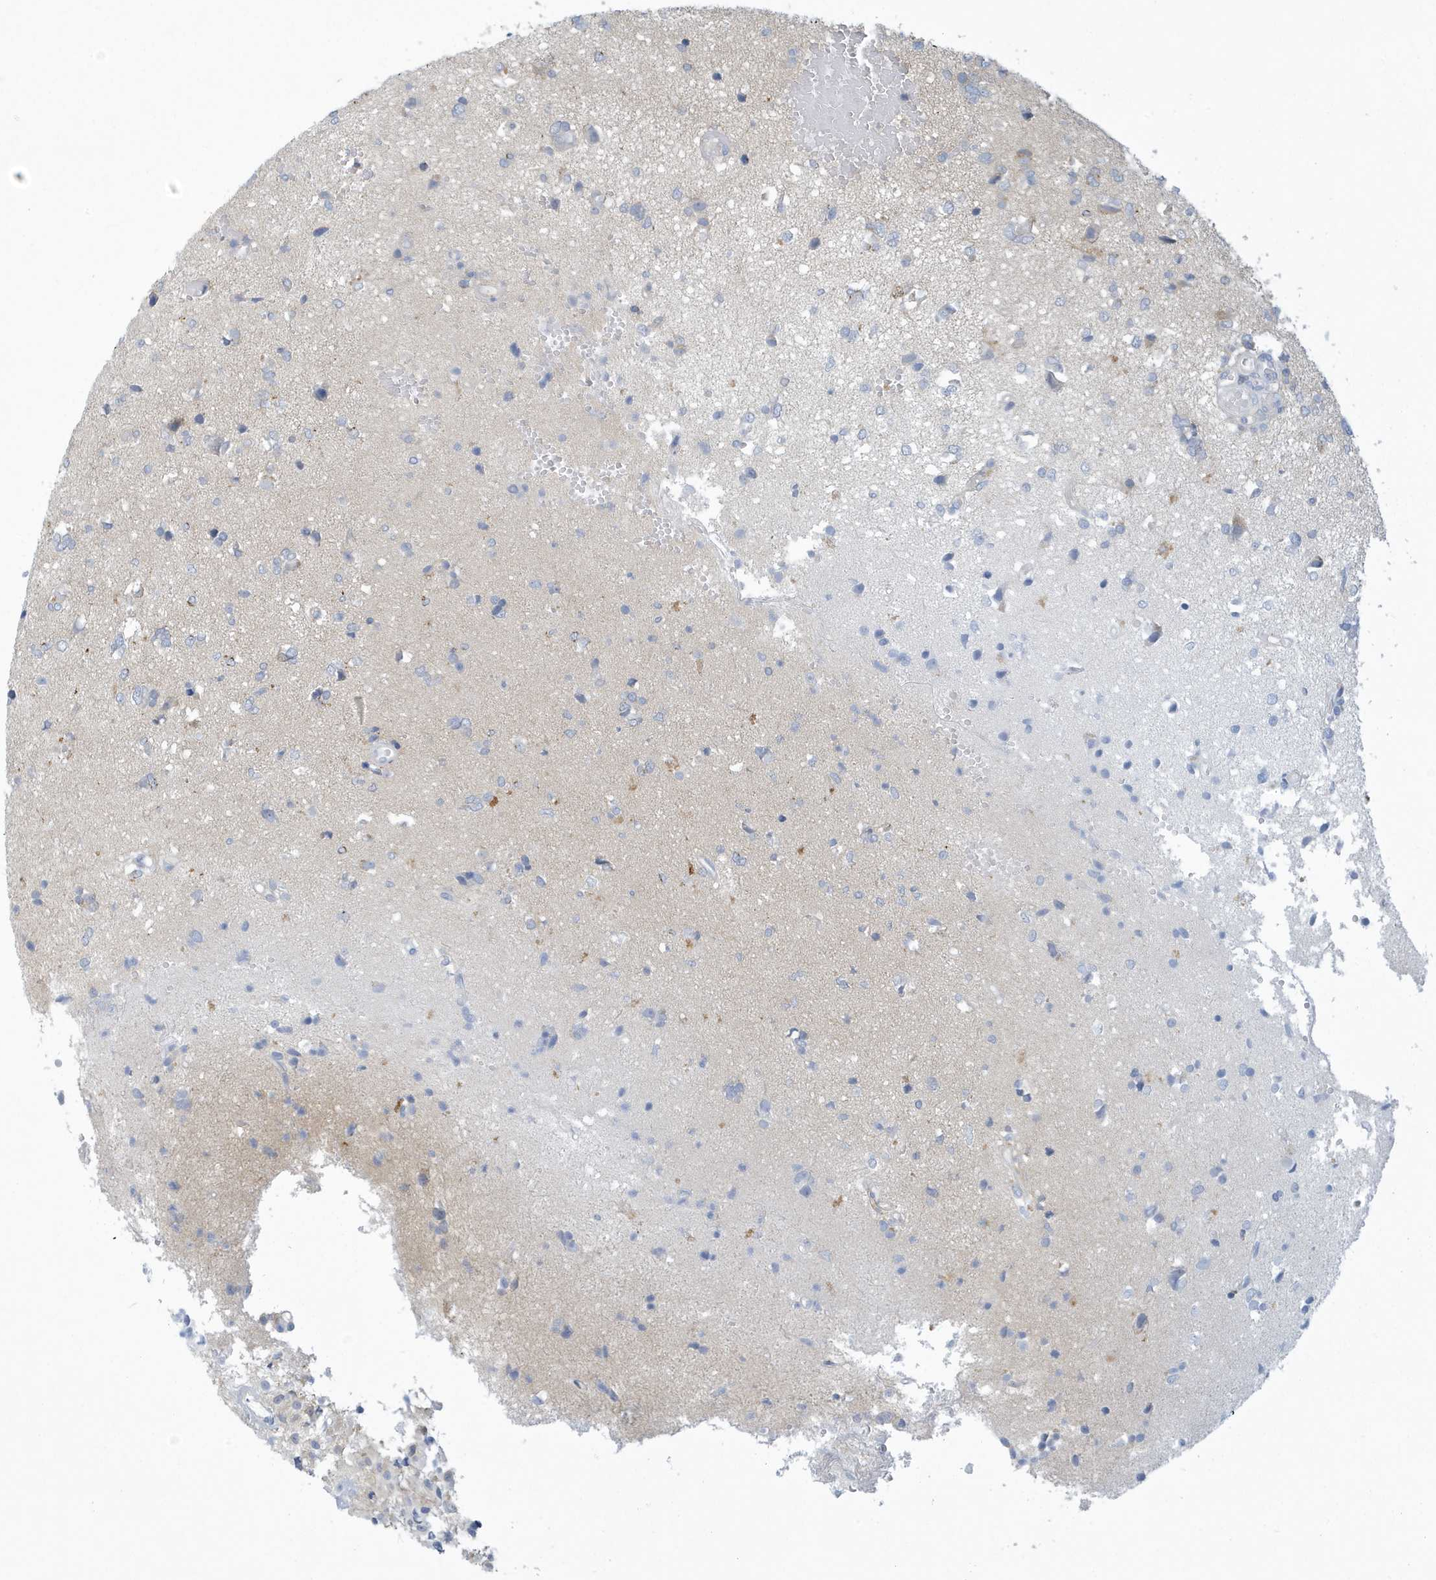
{"staining": {"intensity": "negative", "quantity": "none", "location": "none"}, "tissue": "glioma", "cell_type": "Tumor cells", "image_type": "cancer", "snomed": [{"axis": "morphology", "description": "Glioma, malignant, High grade"}, {"axis": "topography", "description": "Brain"}], "caption": "Immunohistochemical staining of human glioma displays no significant expression in tumor cells.", "gene": "VTA1", "patient": {"sex": "female", "age": 59}}